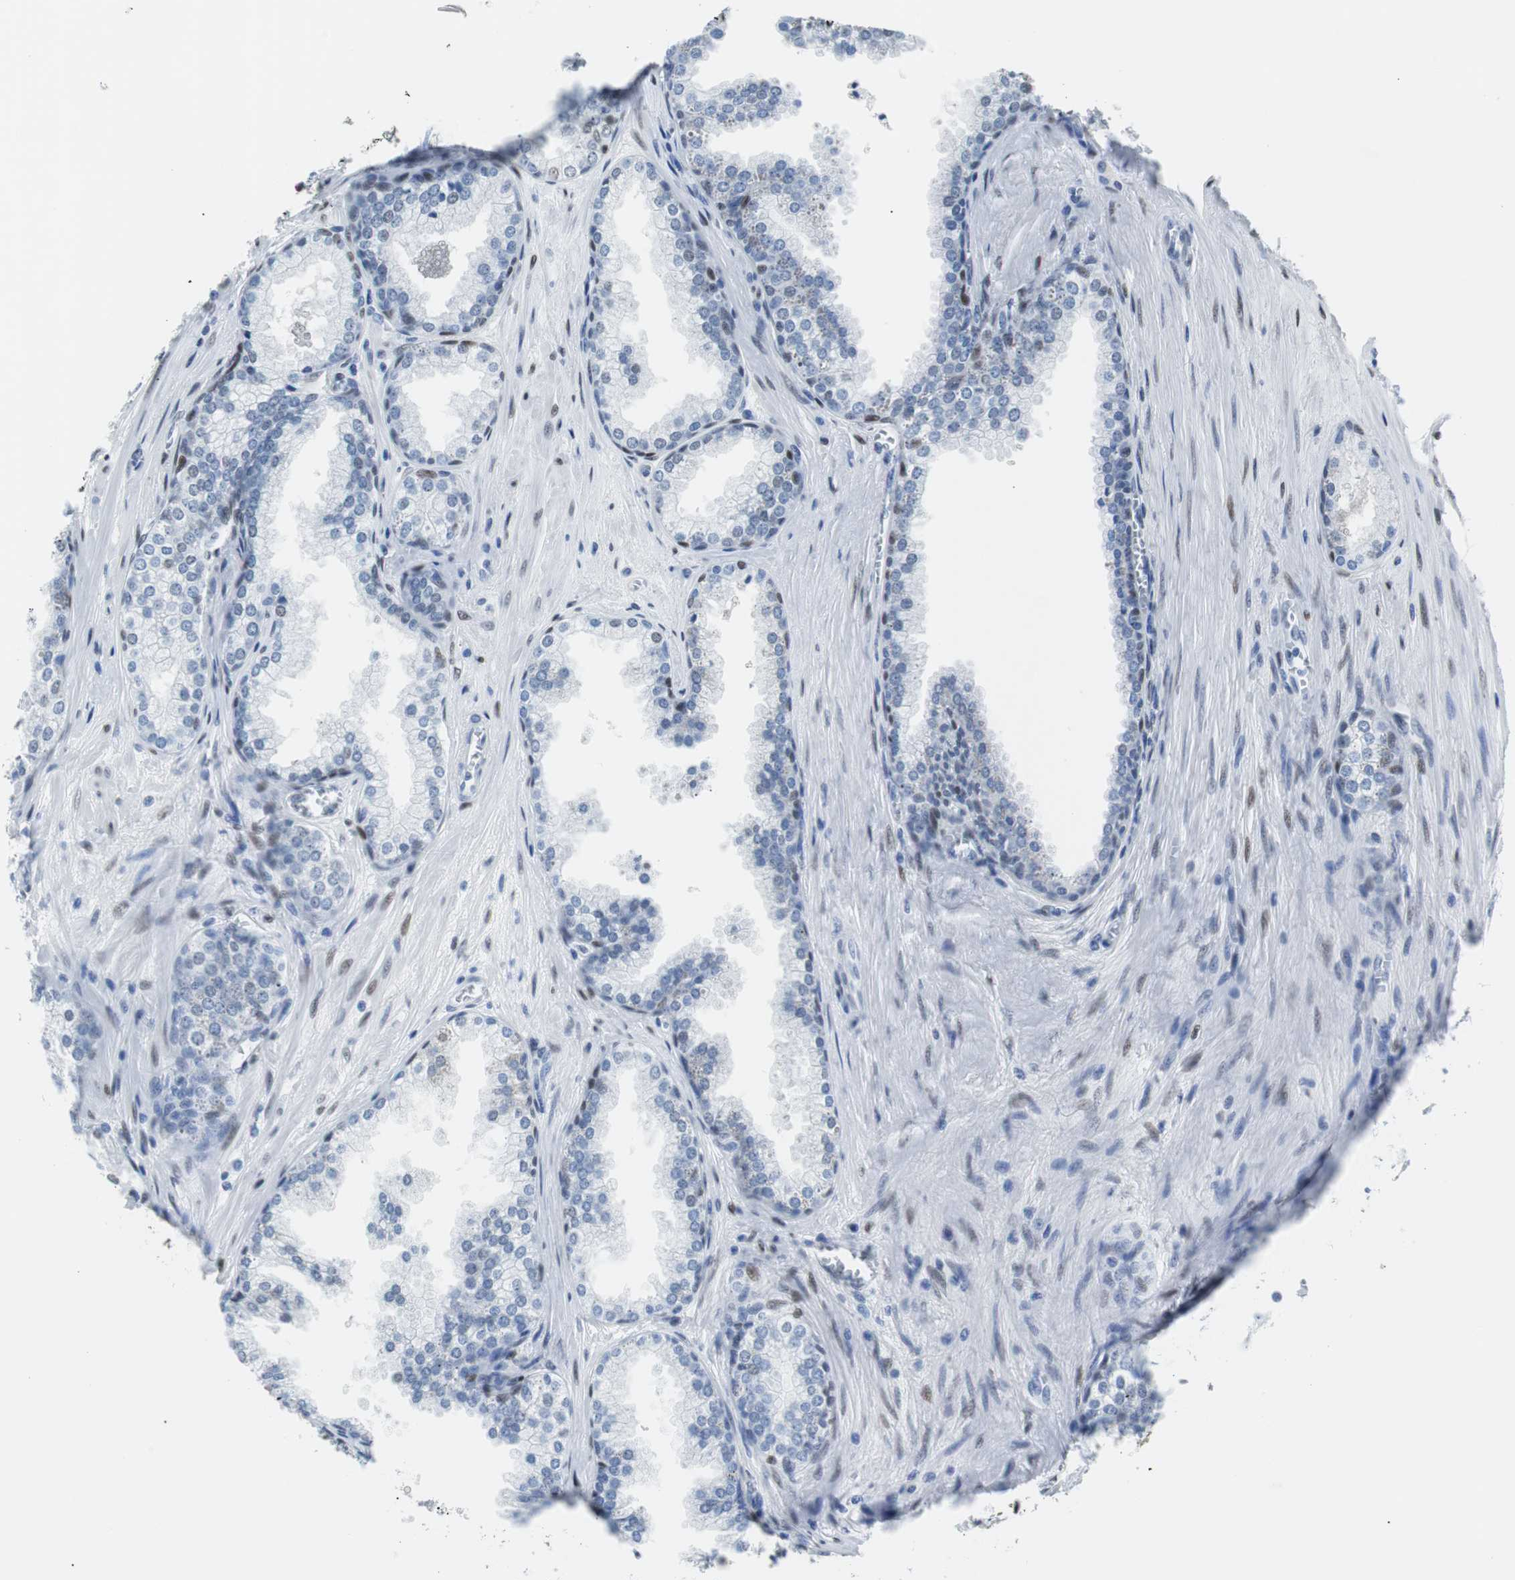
{"staining": {"intensity": "moderate", "quantity": "<25%", "location": "nuclear"}, "tissue": "prostate cancer", "cell_type": "Tumor cells", "image_type": "cancer", "snomed": [{"axis": "morphology", "description": "Adenocarcinoma, Low grade"}, {"axis": "topography", "description": "Prostate"}], "caption": "Tumor cells display low levels of moderate nuclear positivity in approximately <25% of cells in human low-grade adenocarcinoma (prostate).", "gene": "JUN", "patient": {"sex": "male", "age": 60}}